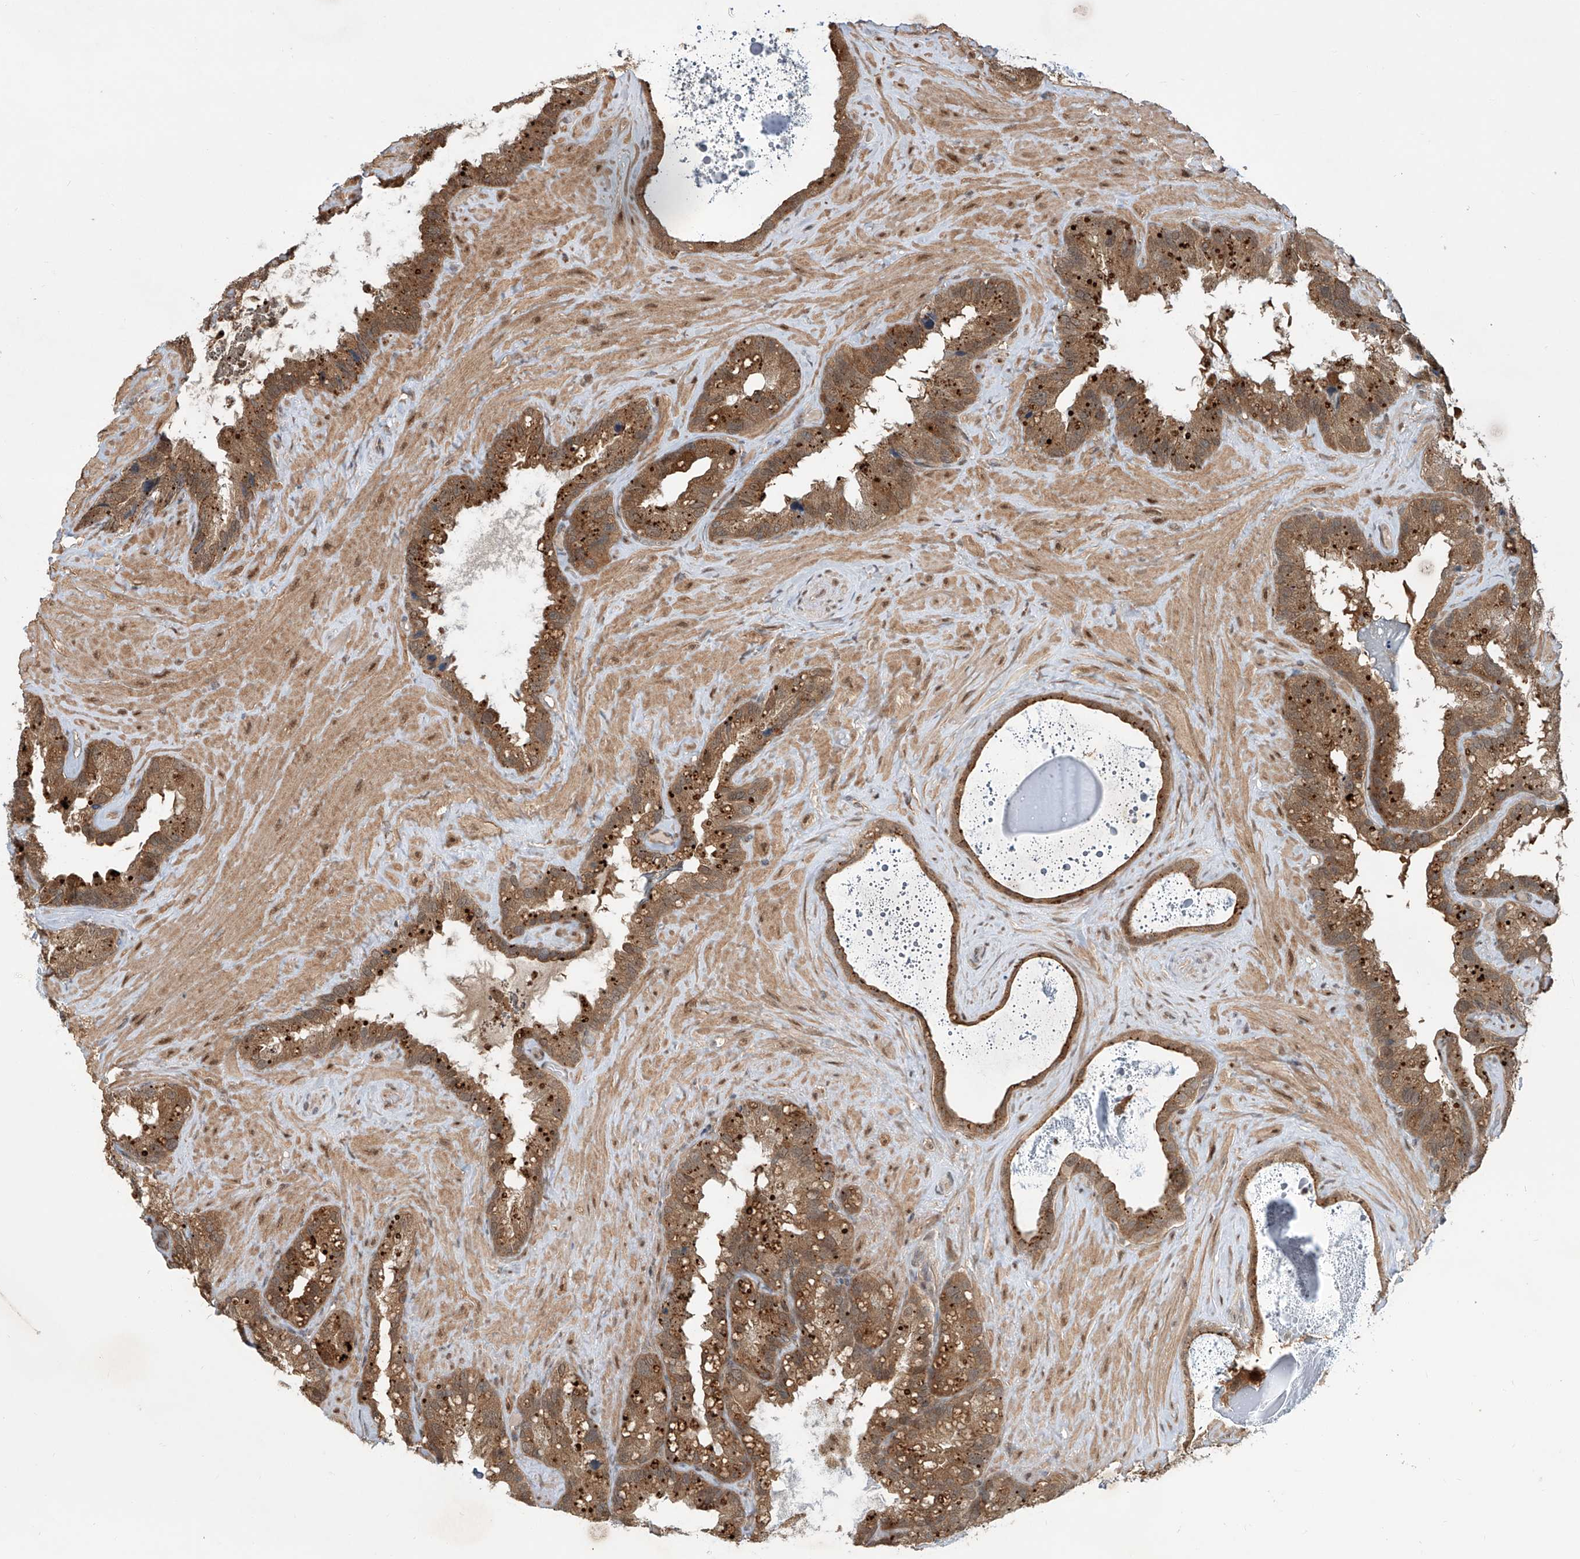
{"staining": {"intensity": "moderate", "quantity": ">75%", "location": "cytoplasmic/membranous"}, "tissue": "seminal vesicle", "cell_type": "Glandular cells", "image_type": "normal", "snomed": [{"axis": "morphology", "description": "Normal tissue, NOS"}, {"axis": "topography", "description": "Prostate"}, {"axis": "topography", "description": "Seminal veicle"}], "caption": "Unremarkable seminal vesicle was stained to show a protein in brown. There is medium levels of moderate cytoplasmic/membranous staining in approximately >75% of glandular cells. (IHC, brightfield microscopy, high magnification).", "gene": "HOXC8", "patient": {"sex": "male", "age": 68}}